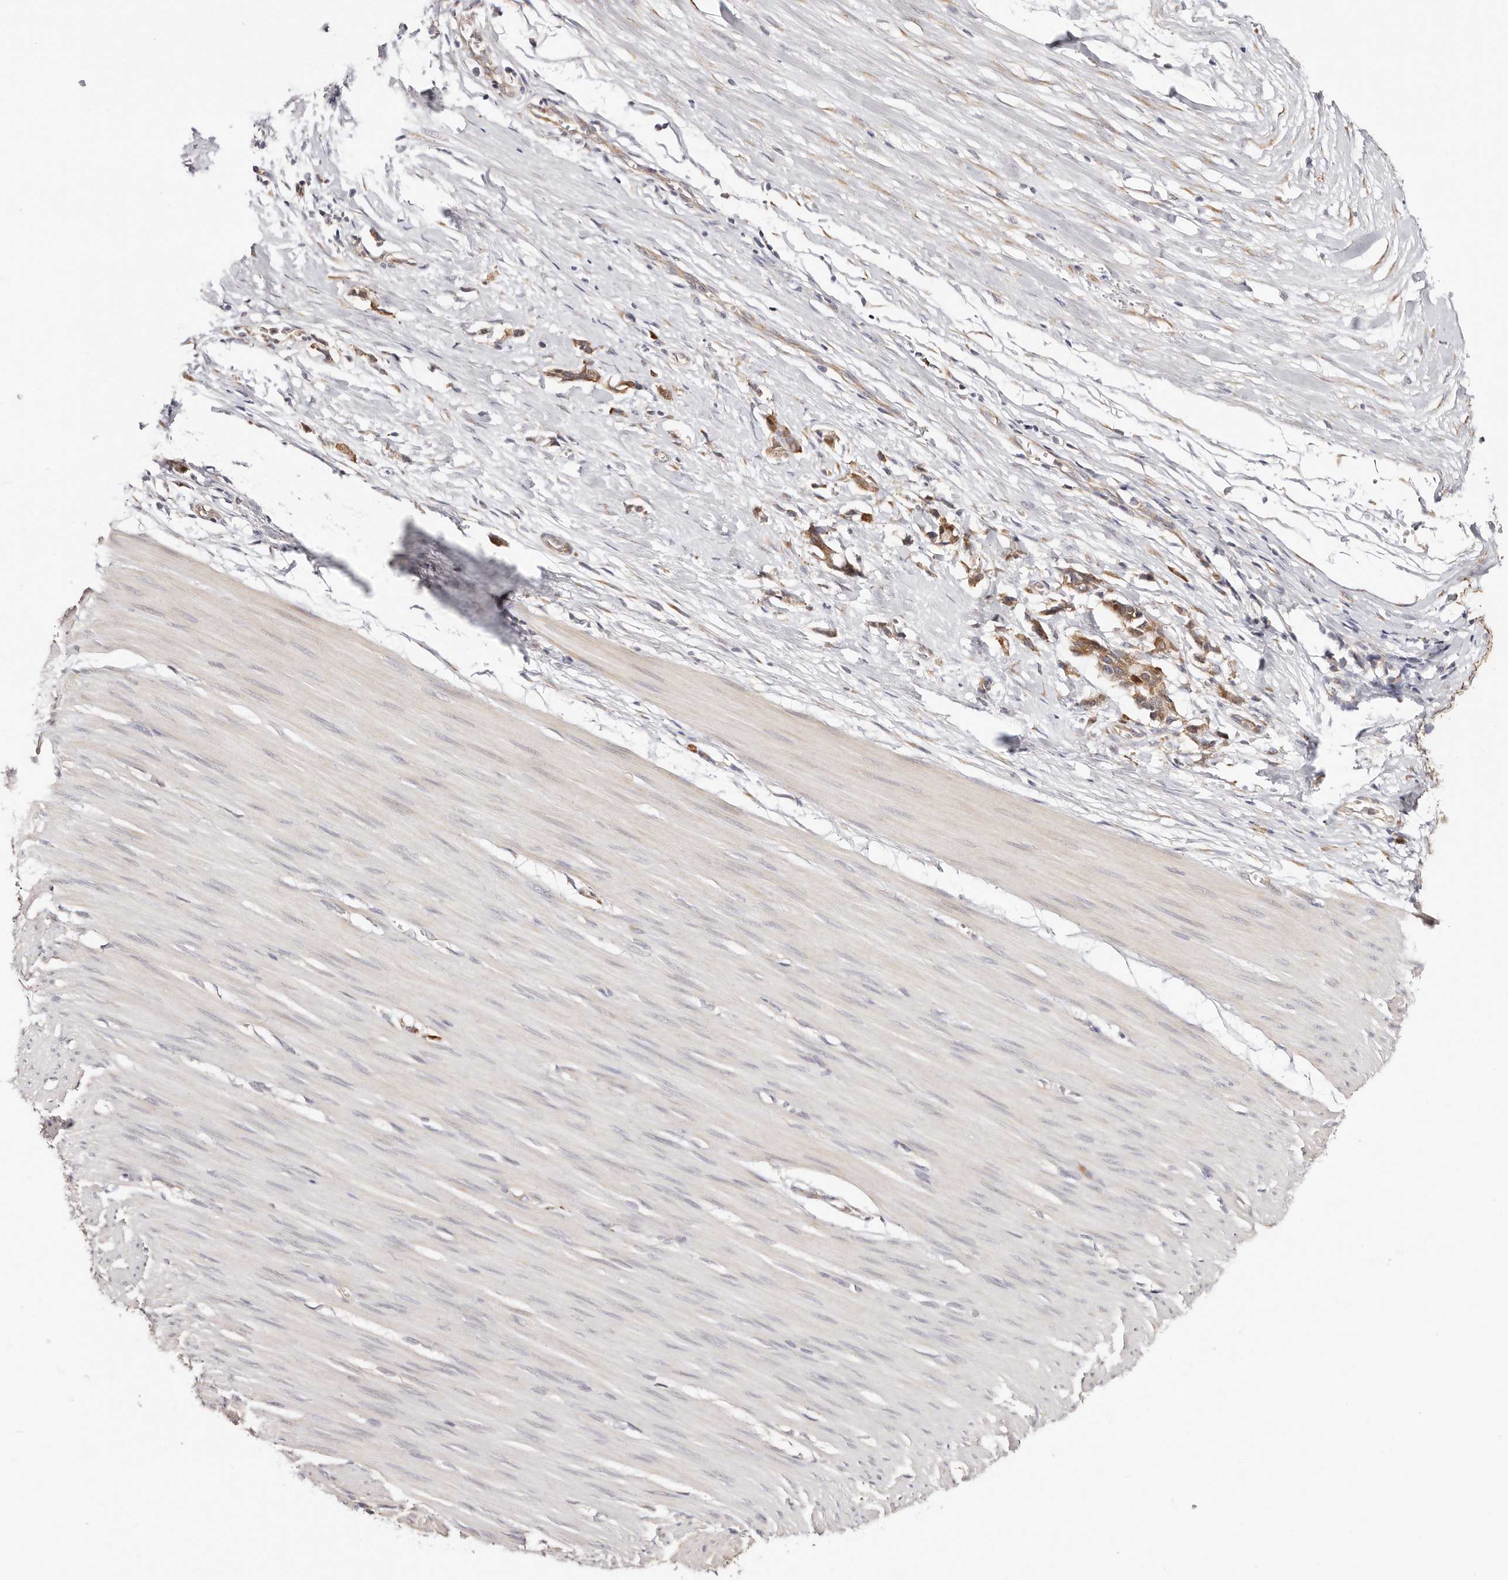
{"staining": {"intensity": "weak", "quantity": "<25%", "location": "cytoplasmic/membranous"}, "tissue": "smooth muscle", "cell_type": "Smooth muscle cells", "image_type": "normal", "snomed": [{"axis": "morphology", "description": "Normal tissue, NOS"}, {"axis": "morphology", "description": "Adenocarcinoma, NOS"}, {"axis": "topography", "description": "Colon"}, {"axis": "topography", "description": "Peripheral nerve tissue"}], "caption": "Immunohistochemical staining of unremarkable smooth muscle shows no significant staining in smooth muscle cells.", "gene": "BCL2L15", "patient": {"sex": "male", "age": 14}}